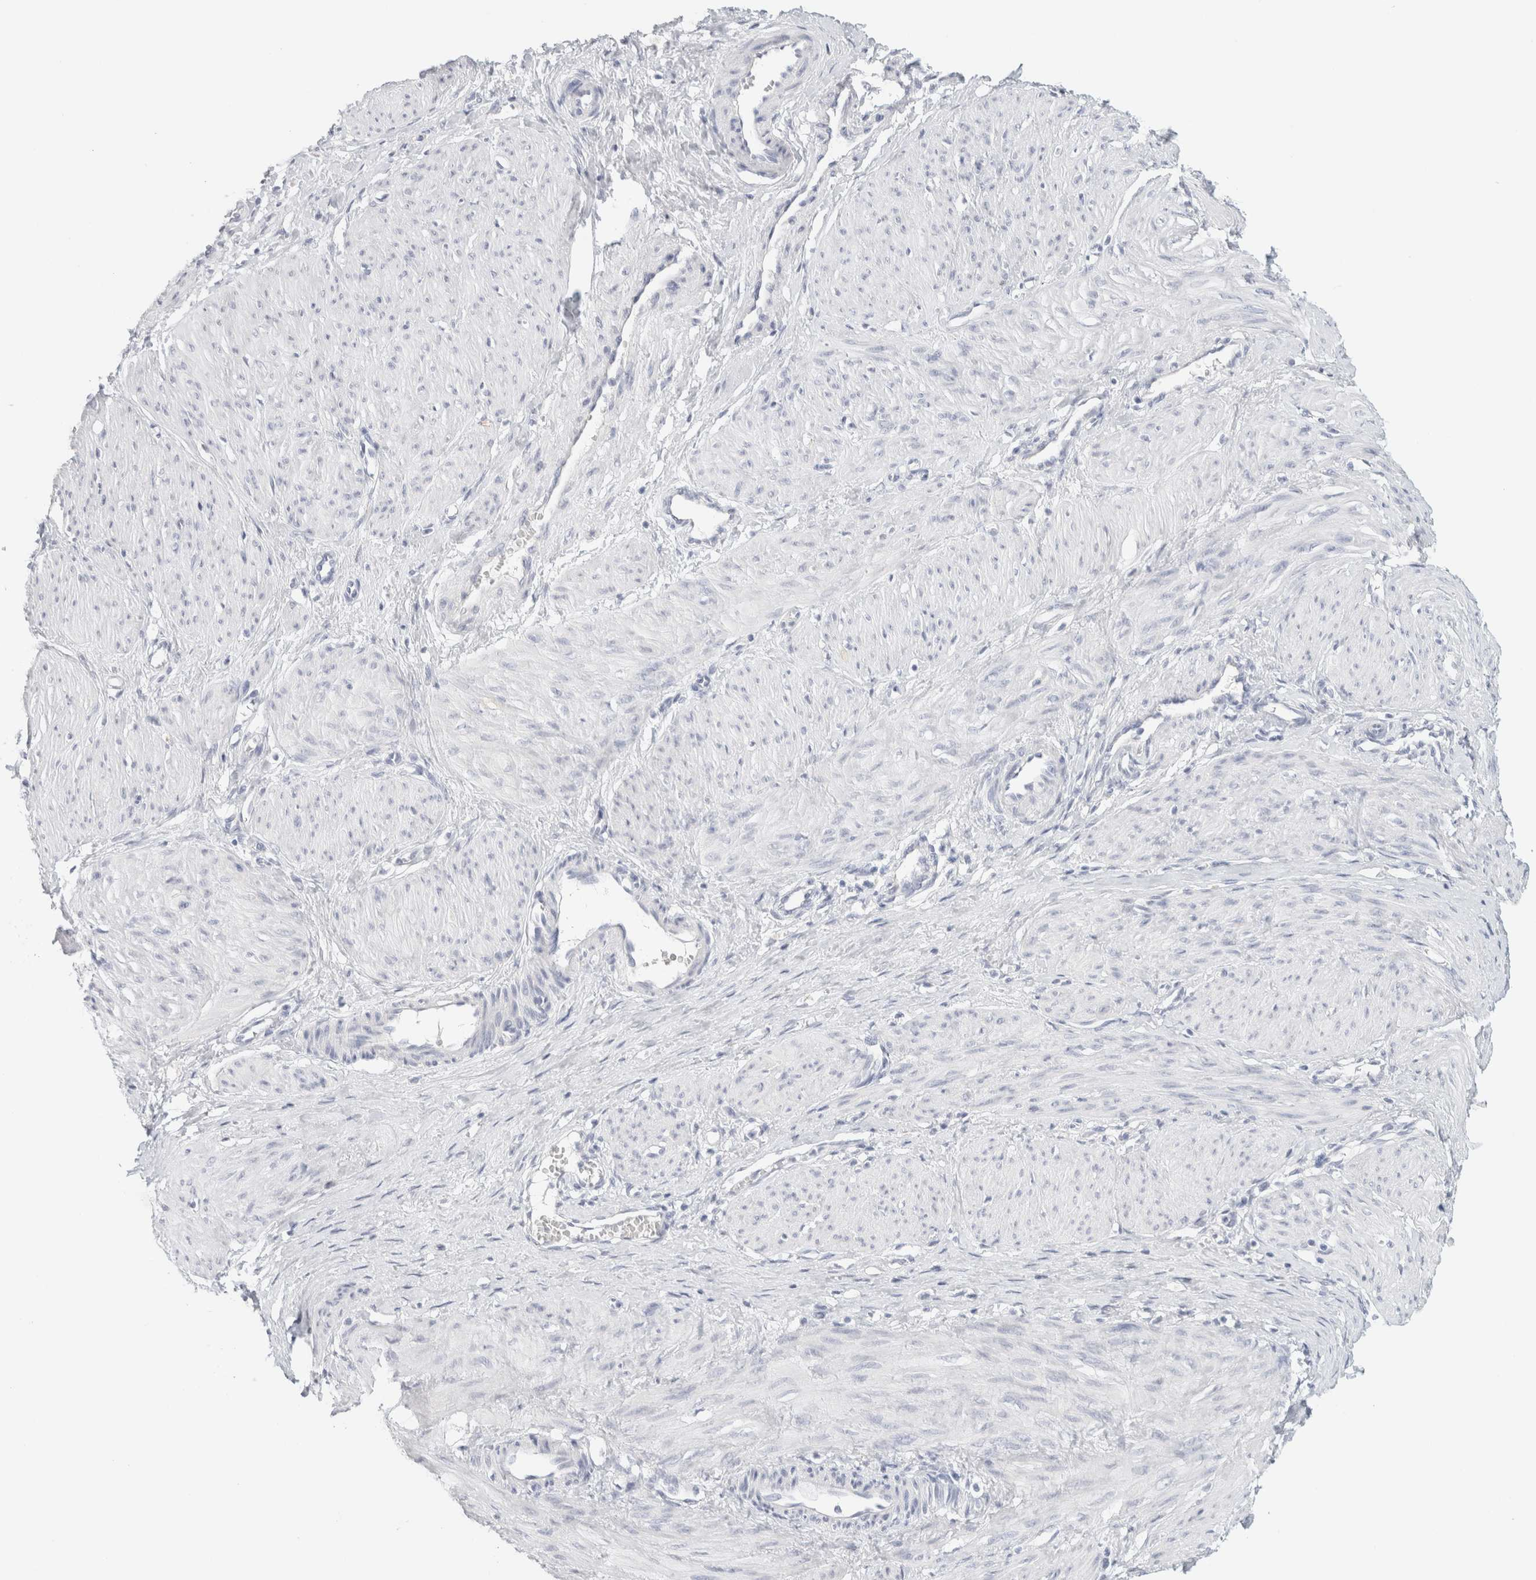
{"staining": {"intensity": "negative", "quantity": "none", "location": "none"}, "tissue": "smooth muscle", "cell_type": "Smooth muscle cells", "image_type": "normal", "snomed": [{"axis": "morphology", "description": "Normal tissue, NOS"}, {"axis": "topography", "description": "Endometrium"}], "caption": "This is an immunohistochemistry image of normal smooth muscle. There is no positivity in smooth muscle cells.", "gene": "RTN4", "patient": {"sex": "female", "age": 33}}